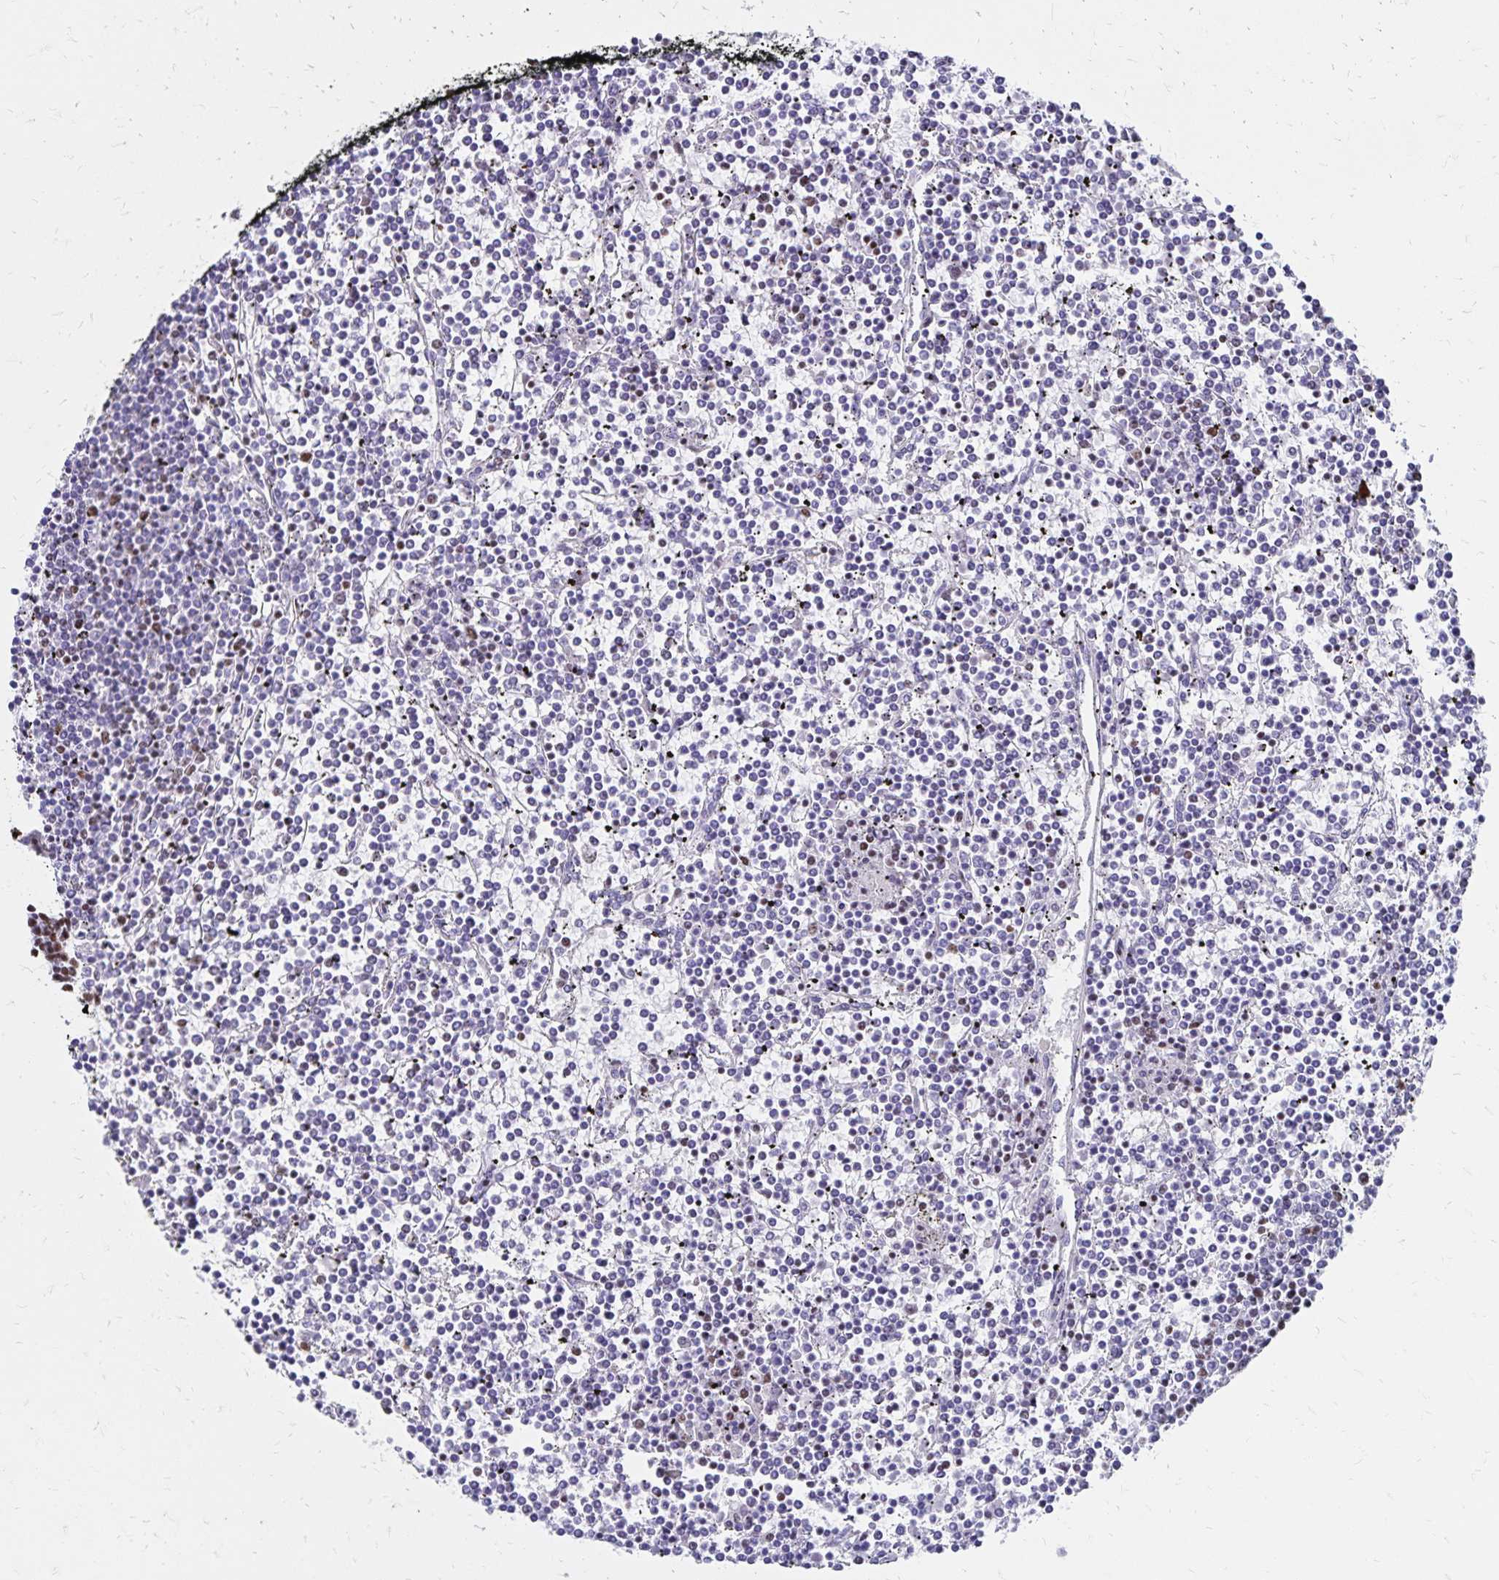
{"staining": {"intensity": "negative", "quantity": "none", "location": "none"}, "tissue": "lymphoma", "cell_type": "Tumor cells", "image_type": "cancer", "snomed": [{"axis": "morphology", "description": "Malignant lymphoma, non-Hodgkin's type, Low grade"}, {"axis": "topography", "description": "Spleen"}], "caption": "This is an immunohistochemistry micrograph of lymphoma. There is no staining in tumor cells.", "gene": "IKZF1", "patient": {"sex": "female", "age": 19}}